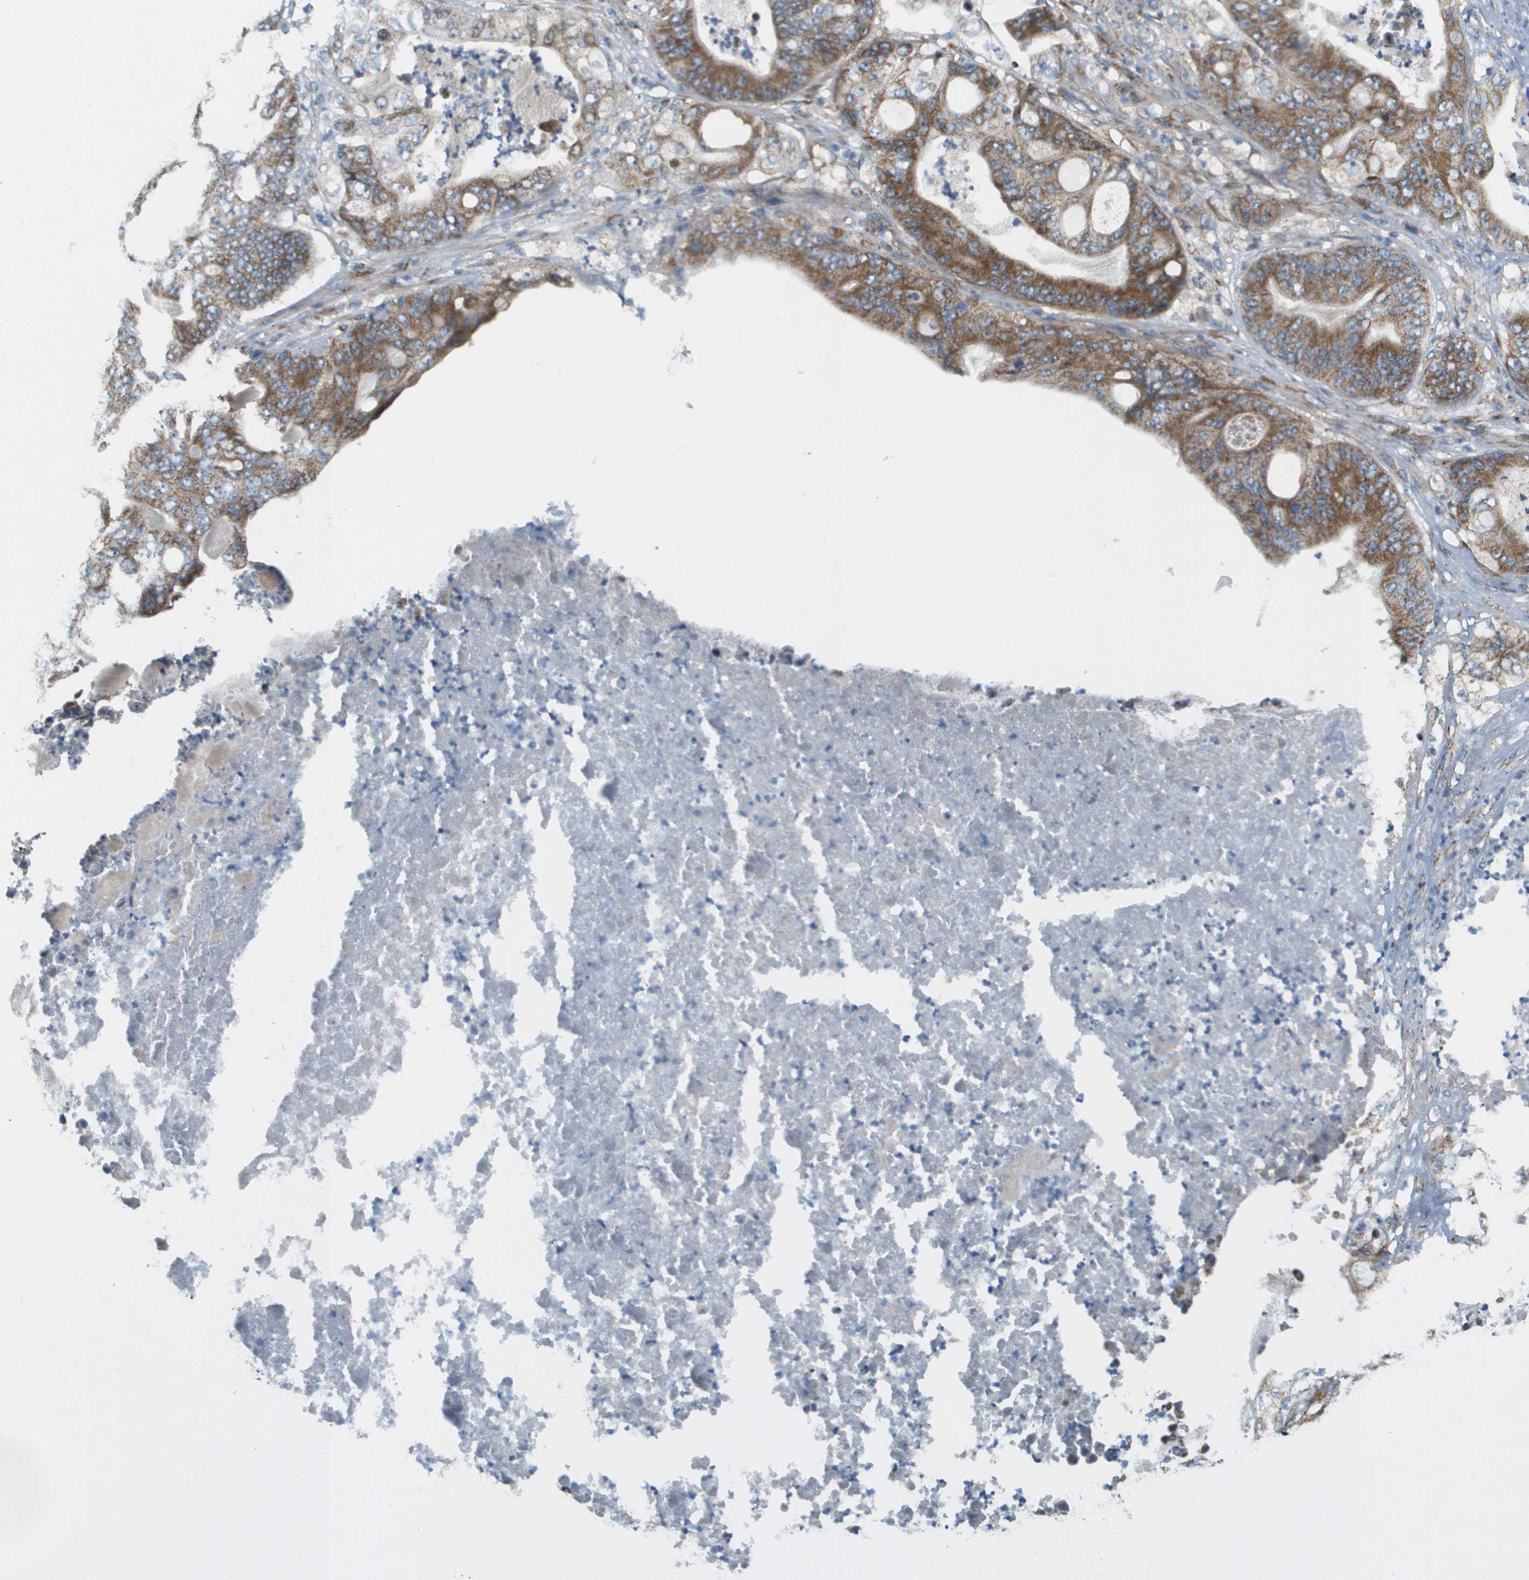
{"staining": {"intensity": "moderate", "quantity": ">75%", "location": "cytoplasmic/membranous"}, "tissue": "stomach cancer", "cell_type": "Tumor cells", "image_type": "cancer", "snomed": [{"axis": "morphology", "description": "Adenocarcinoma, NOS"}, {"axis": "topography", "description": "Stomach"}], "caption": "A photomicrograph showing moderate cytoplasmic/membranous positivity in about >75% of tumor cells in stomach cancer (adenocarcinoma), as visualized by brown immunohistochemical staining.", "gene": "NRK", "patient": {"sex": "female", "age": 73}}